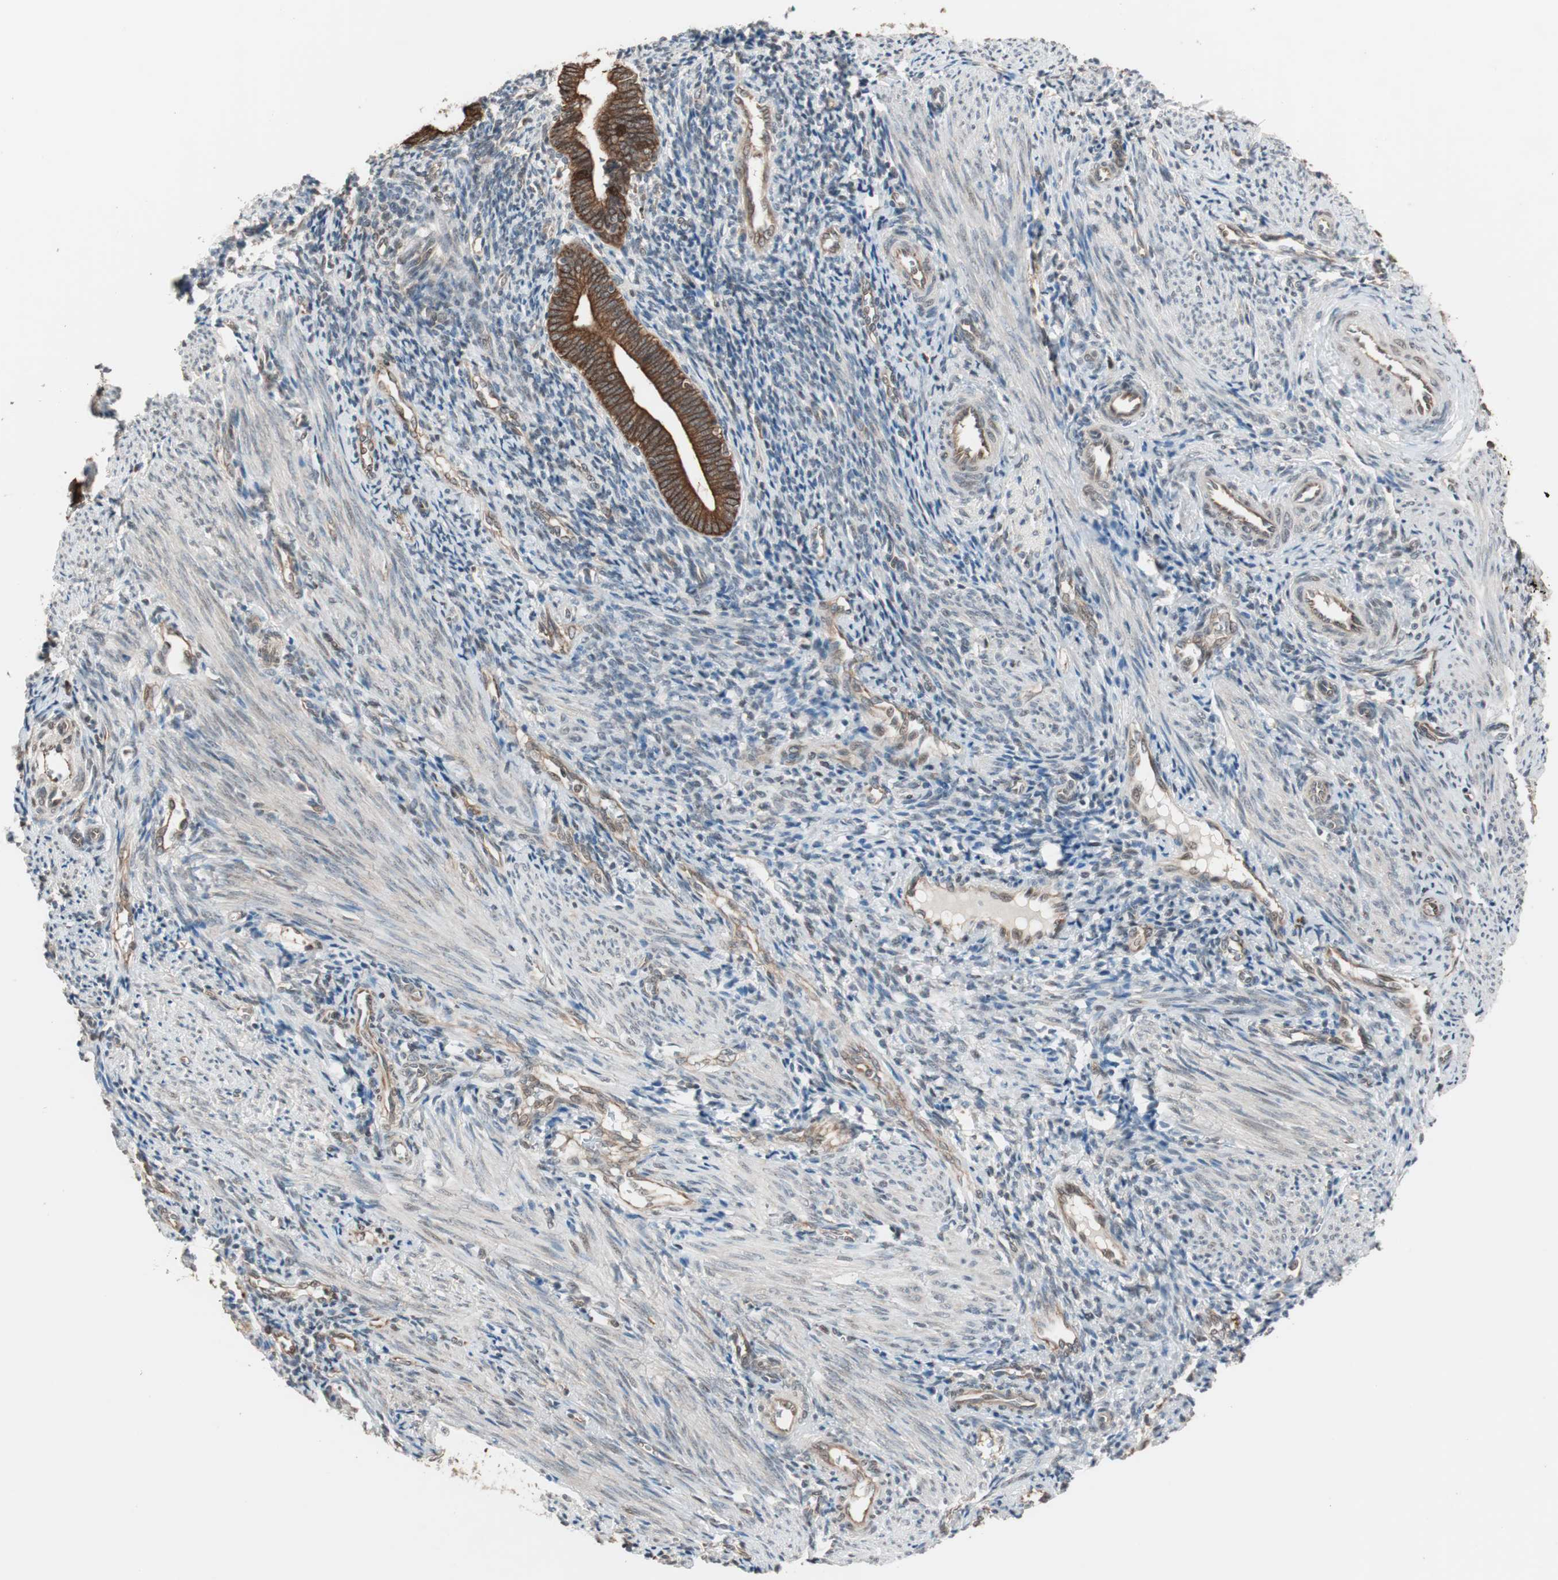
{"staining": {"intensity": "weak", "quantity": "25%-75%", "location": "cytoplasmic/membranous"}, "tissue": "endometrium", "cell_type": "Cells in endometrial stroma", "image_type": "normal", "snomed": [{"axis": "morphology", "description": "Normal tissue, NOS"}, {"axis": "topography", "description": "Uterus"}, {"axis": "topography", "description": "Endometrium"}], "caption": "Weak cytoplasmic/membranous staining is identified in about 25%-75% of cells in endometrial stroma in unremarkable endometrium.", "gene": "FBXO5", "patient": {"sex": "female", "age": 33}}